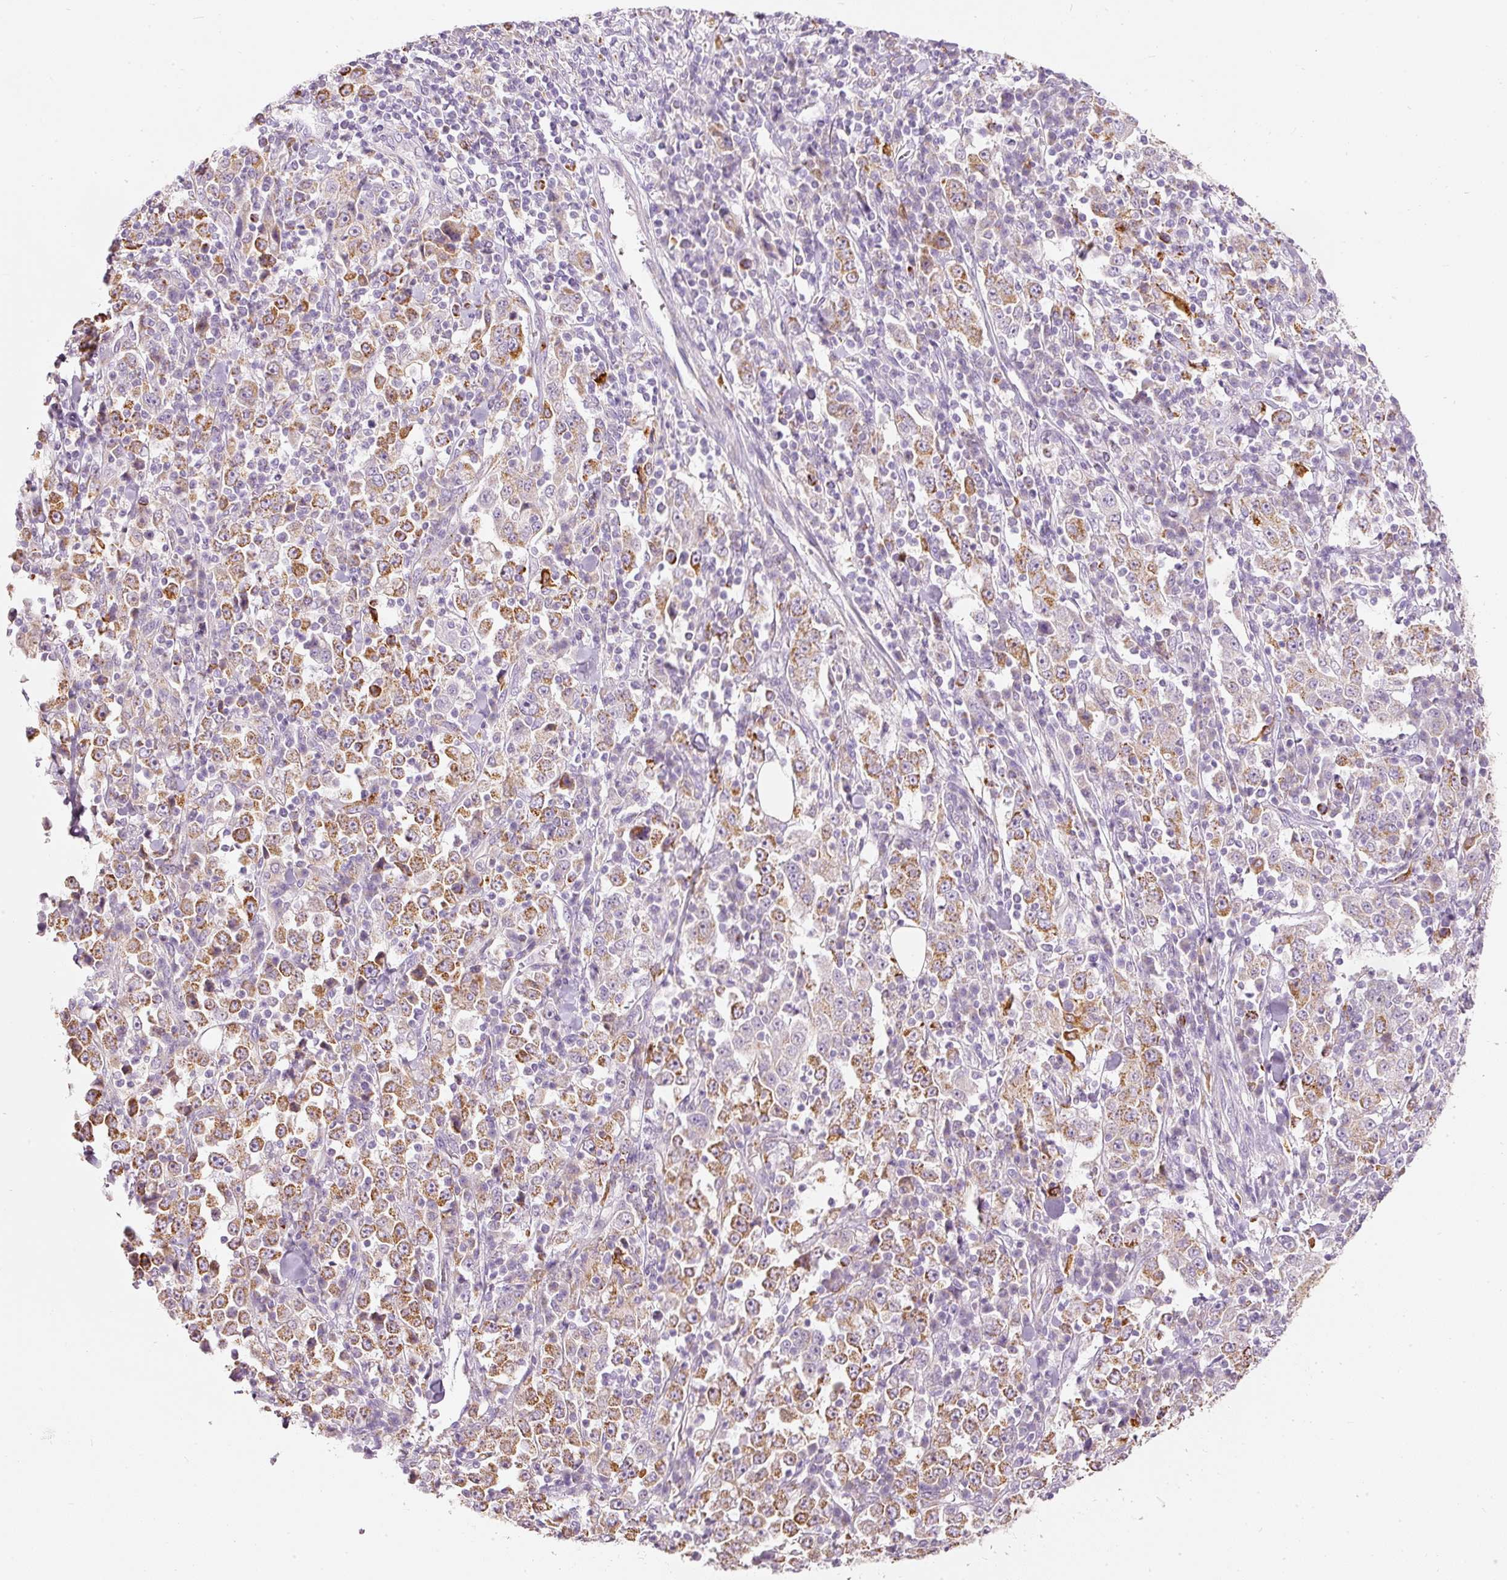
{"staining": {"intensity": "moderate", "quantity": ">75%", "location": "cytoplasmic/membranous"}, "tissue": "stomach cancer", "cell_type": "Tumor cells", "image_type": "cancer", "snomed": [{"axis": "morphology", "description": "Normal tissue, NOS"}, {"axis": "morphology", "description": "Adenocarcinoma, NOS"}, {"axis": "topography", "description": "Stomach, upper"}, {"axis": "topography", "description": "Stomach"}], "caption": "Moderate cytoplasmic/membranous staining is seen in about >75% of tumor cells in stomach cancer (adenocarcinoma).", "gene": "MTHFD2", "patient": {"sex": "male", "age": 59}}